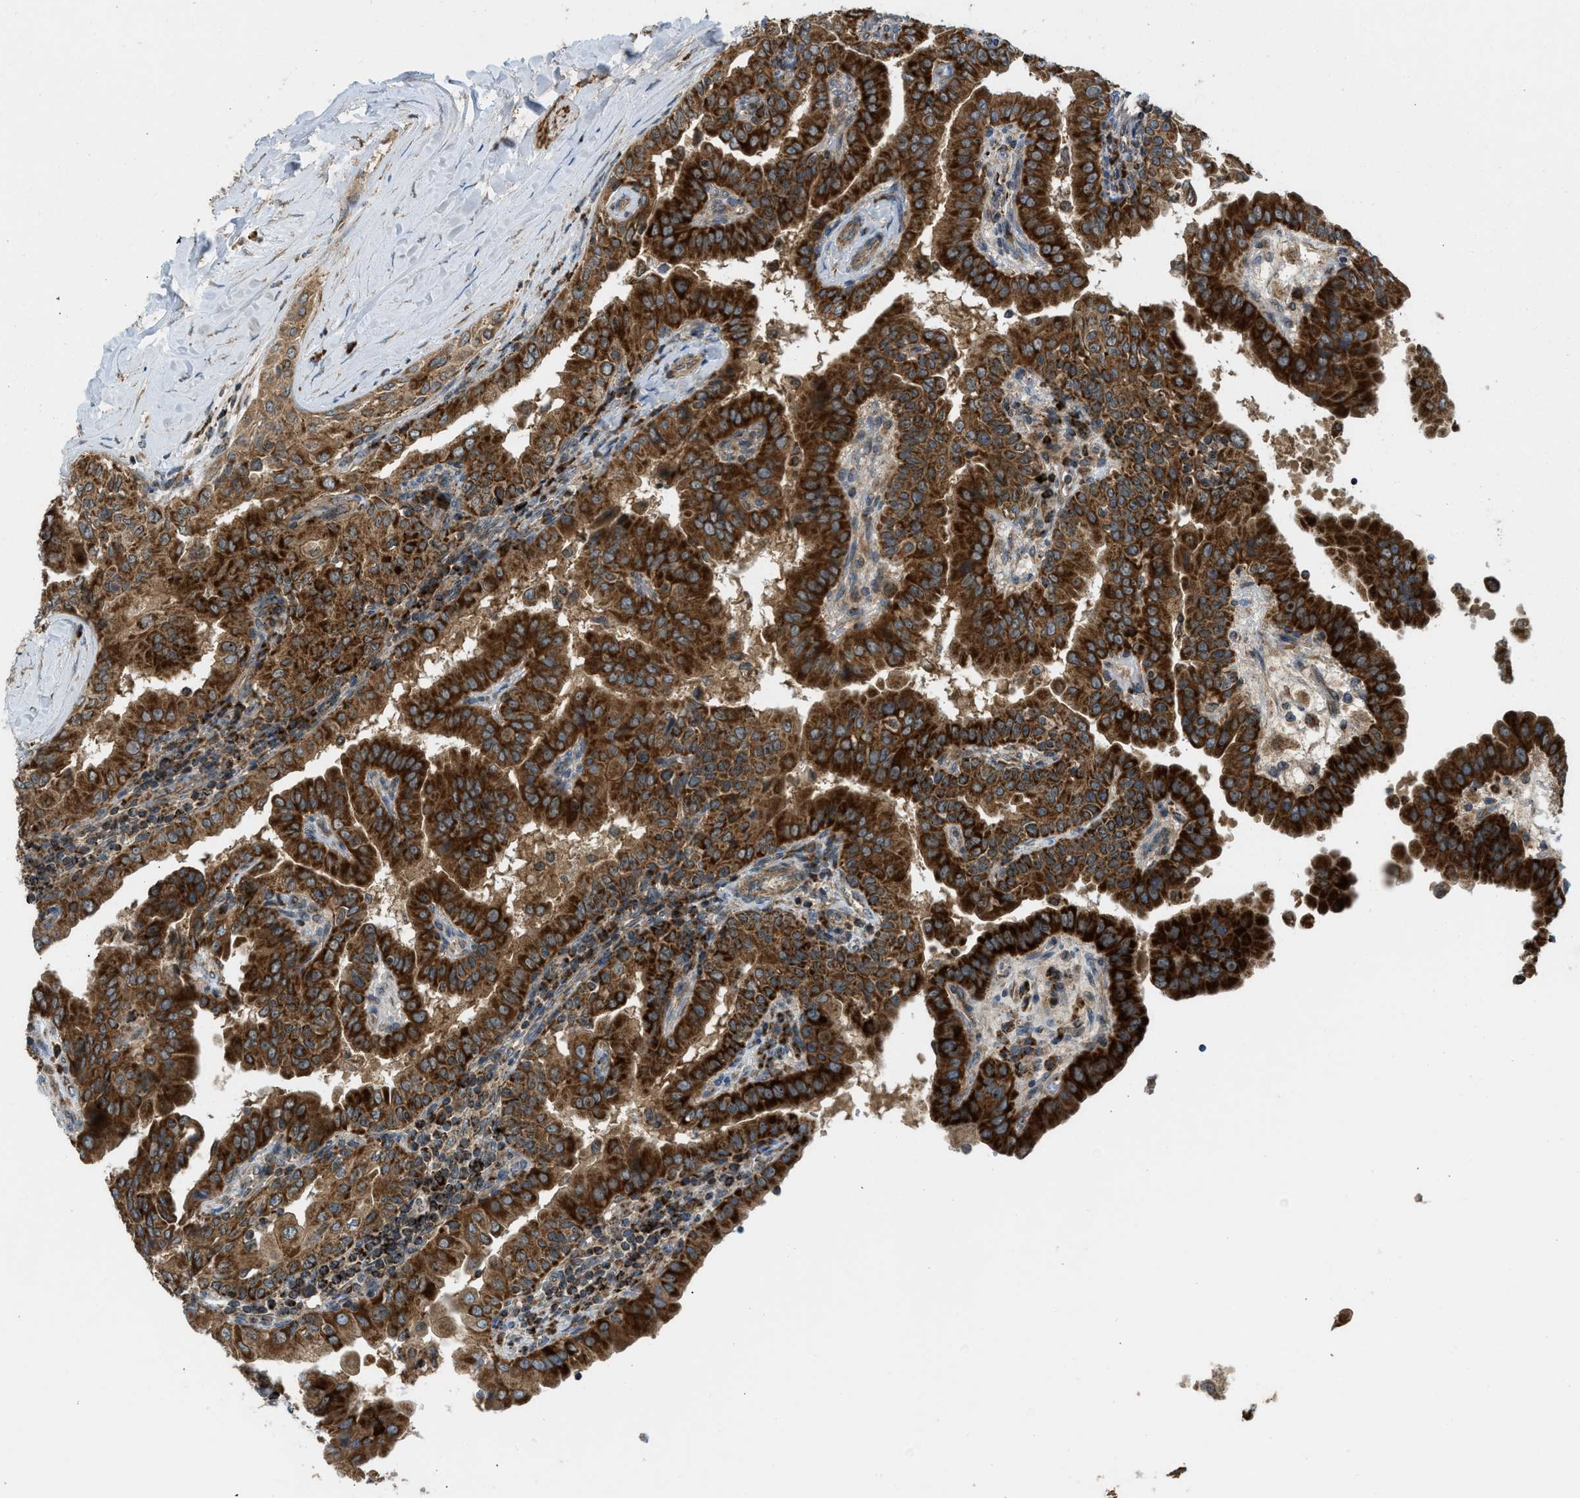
{"staining": {"intensity": "strong", "quantity": ">75%", "location": "cytoplasmic/membranous"}, "tissue": "thyroid cancer", "cell_type": "Tumor cells", "image_type": "cancer", "snomed": [{"axis": "morphology", "description": "Papillary adenocarcinoma, NOS"}, {"axis": "topography", "description": "Thyroid gland"}], "caption": "Thyroid cancer (papillary adenocarcinoma) tissue exhibits strong cytoplasmic/membranous staining in approximately >75% of tumor cells, visualized by immunohistochemistry.", "gene": "SESN2", "patient": {"sex": "male", "age": 33}}